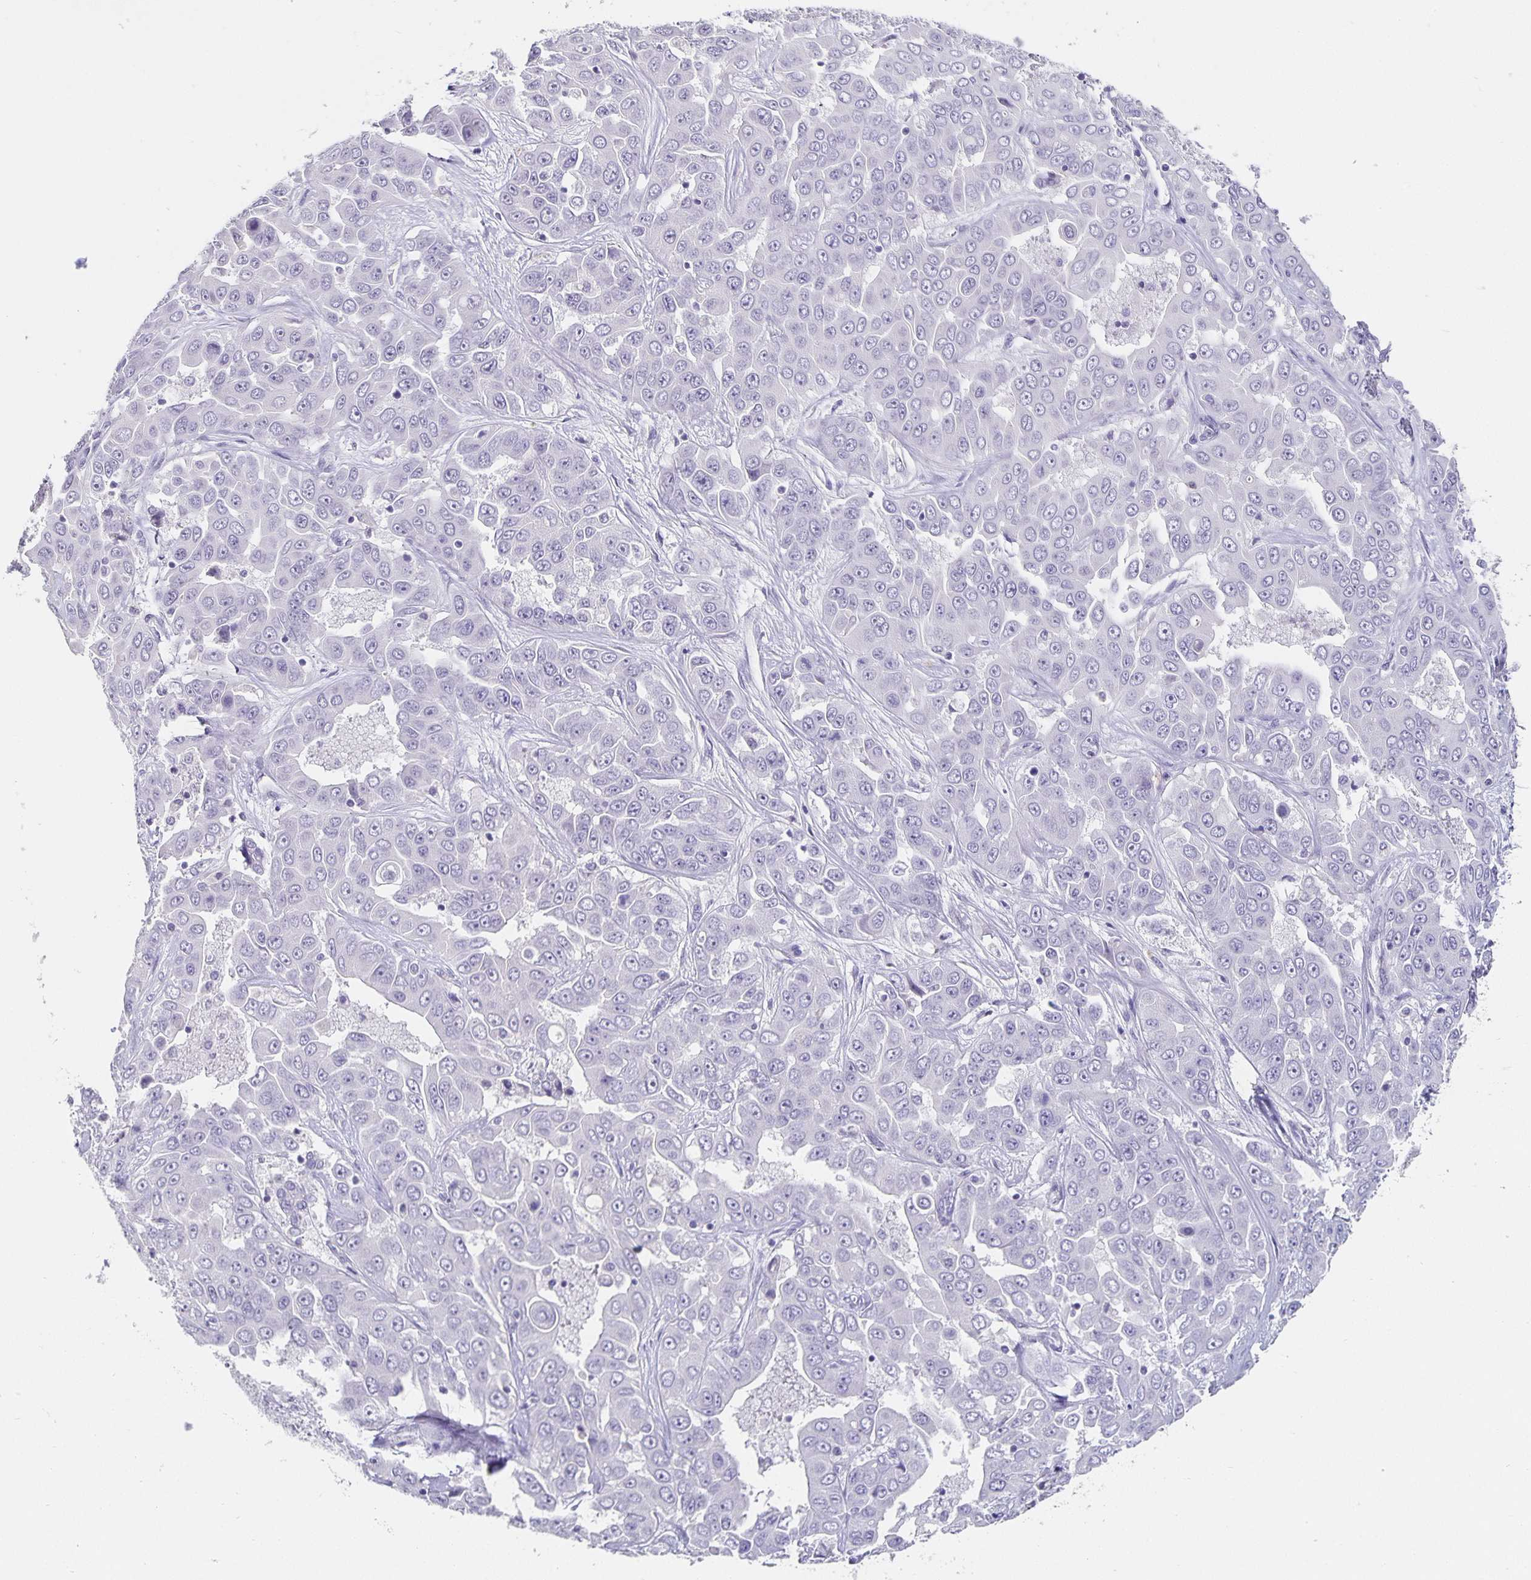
{"staining": {"intensity": "negative", "quantity": "none", "location": "none"}, "tissue": "liver cancer", "cell_type": "Tumor cells", "image_type": "cancer", "snomed": [{"axis": "morphology", "description": "Cholangiocarcinoma"}, {"axis": "topography", "description": "Liver"}], "caption": "There is no significant positivity in tumor cells of liver cancer.", "gene": "CHGA", "patient": {"sex": "female", "age": 52}}